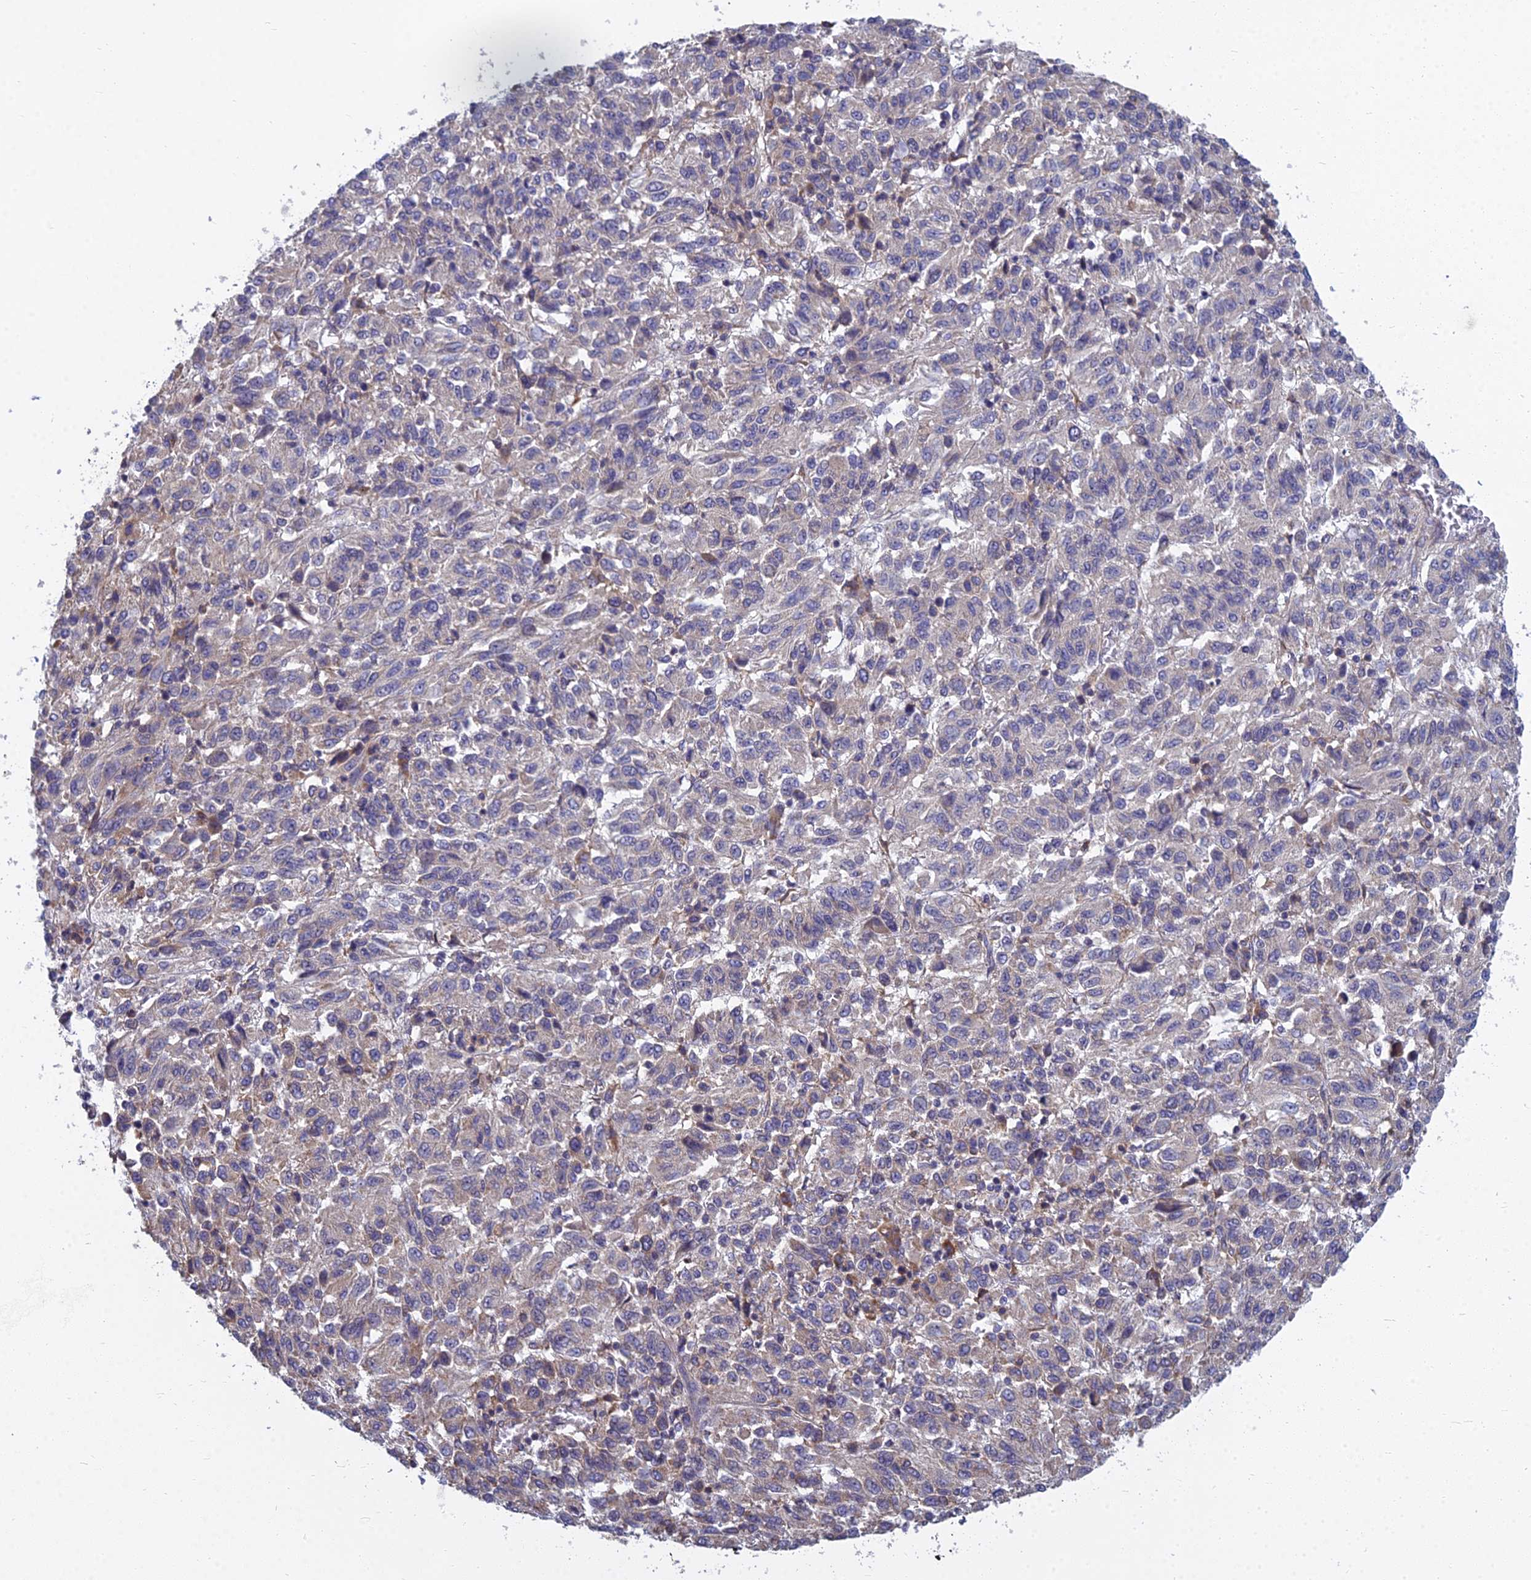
{"staining": {"intensity": "negative", "quantity": "none", "location": "none"}, "tissue": "melanoma", "cell_type": "Tumor cells", "image_type": "cancer", "snomed": [{"axis": "morphology", "description": "Malignant melanoma, Metastatic site"}, {"axis": "topography", "description": "Lung"}], "caption": "This is an IHC micrograph of melanoma. There is no staining in tumor cells.", "gene": "KIAA1143", "patient": {"sex": "male", "age": 64}}